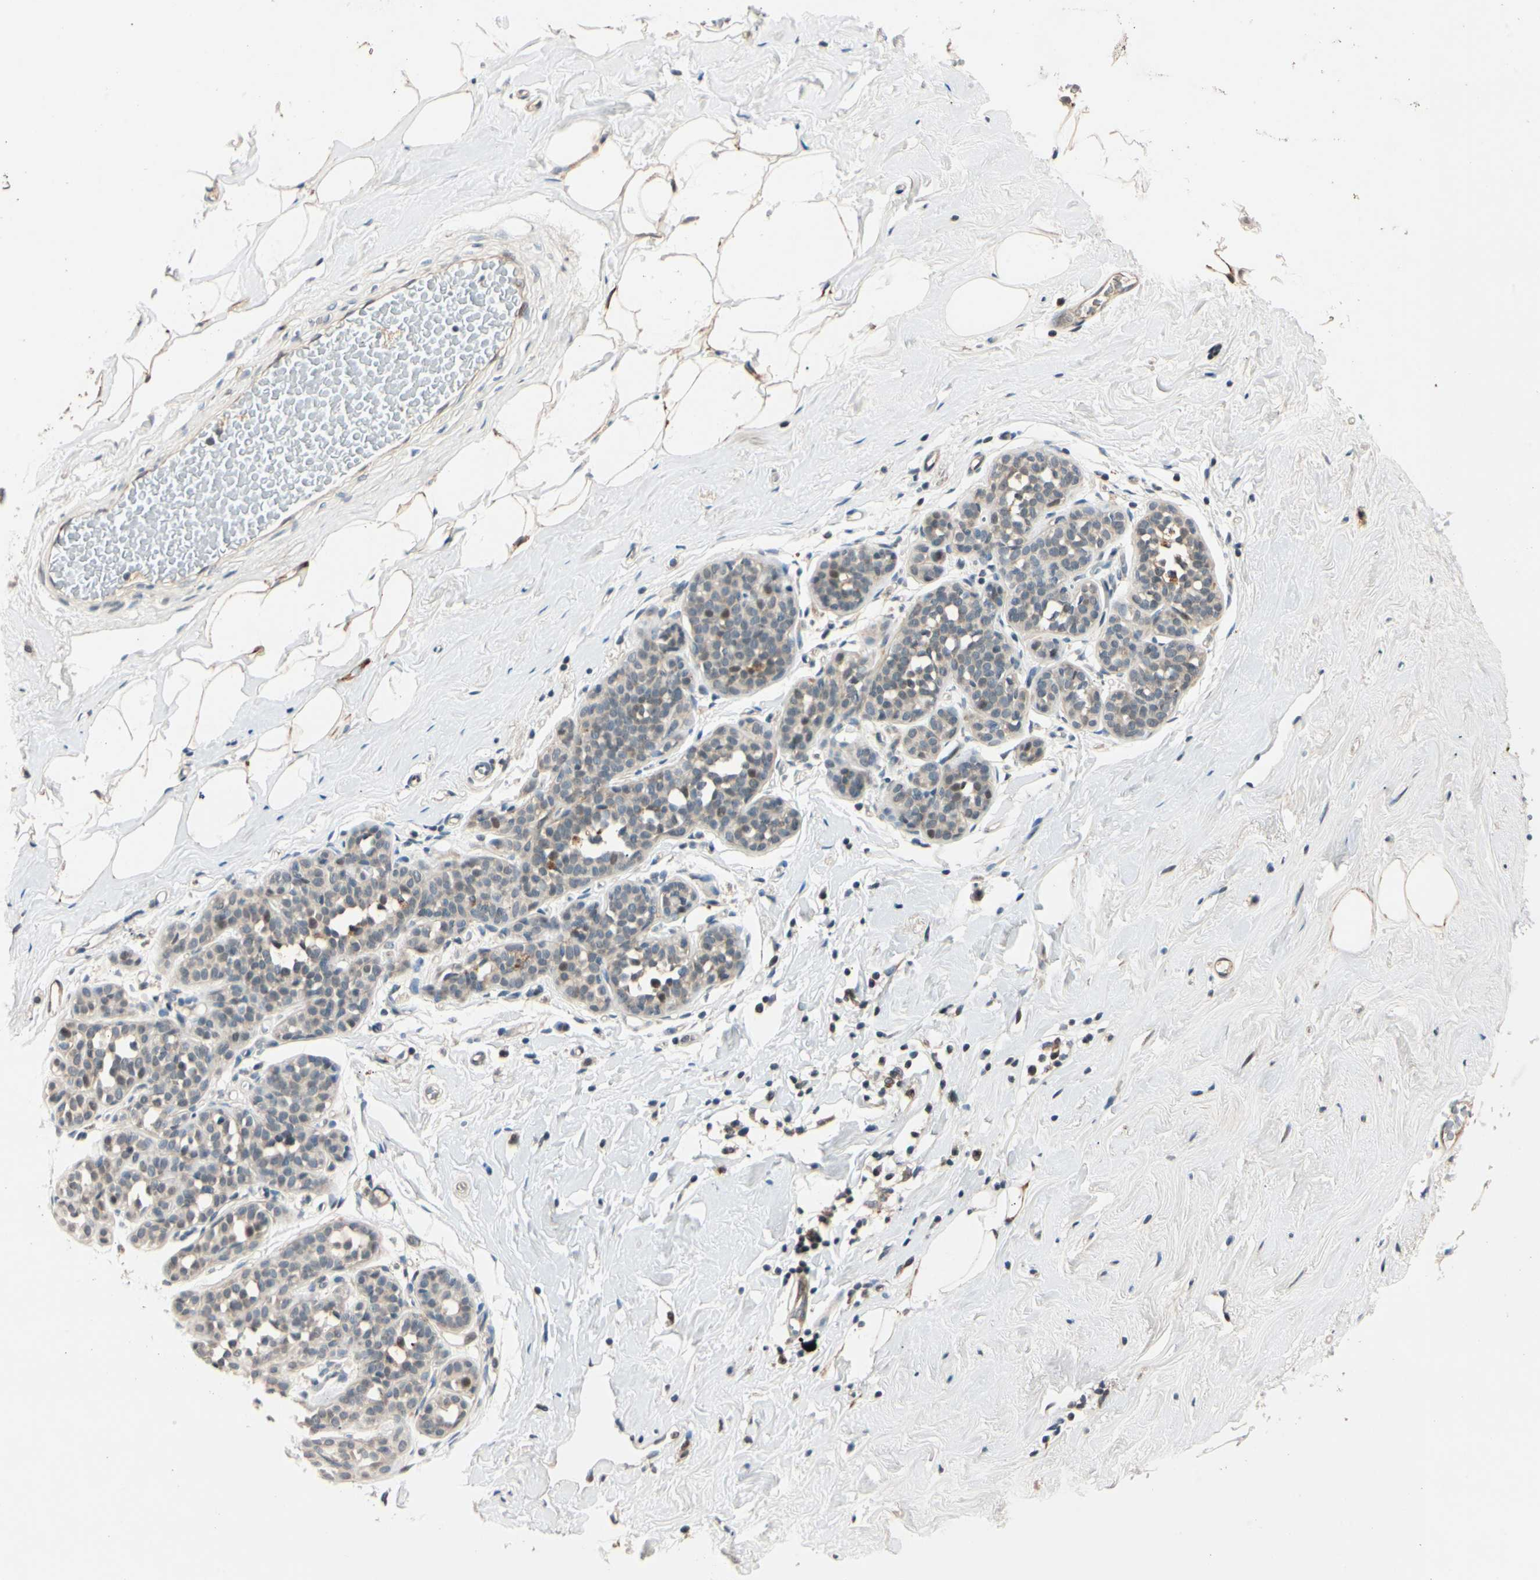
{"staining": {"intensity": "weak", "quantity": "25%-75%", "location": "cytoplasmic/membranous"}, "tissue": "breast", "cell_type": "Adipocytes", "image_type": "normal", "snomed": [{"axis": "morphology", "description": "Normal tissue, NOS"}, {"axis": "topography", "description": "Breast"}], "caption": "Unremarkable breast shows weak cytoplasmic/membranous expression in about 25%-75% of adipocytes, visualized by immunohistochemistry. (DAB (3,3'-diaminobenzidine) = brown stain, brightfield microscopy at high magnification).", "gene": "ACSL5", "patient": {"sex": "female", "age": 75}}